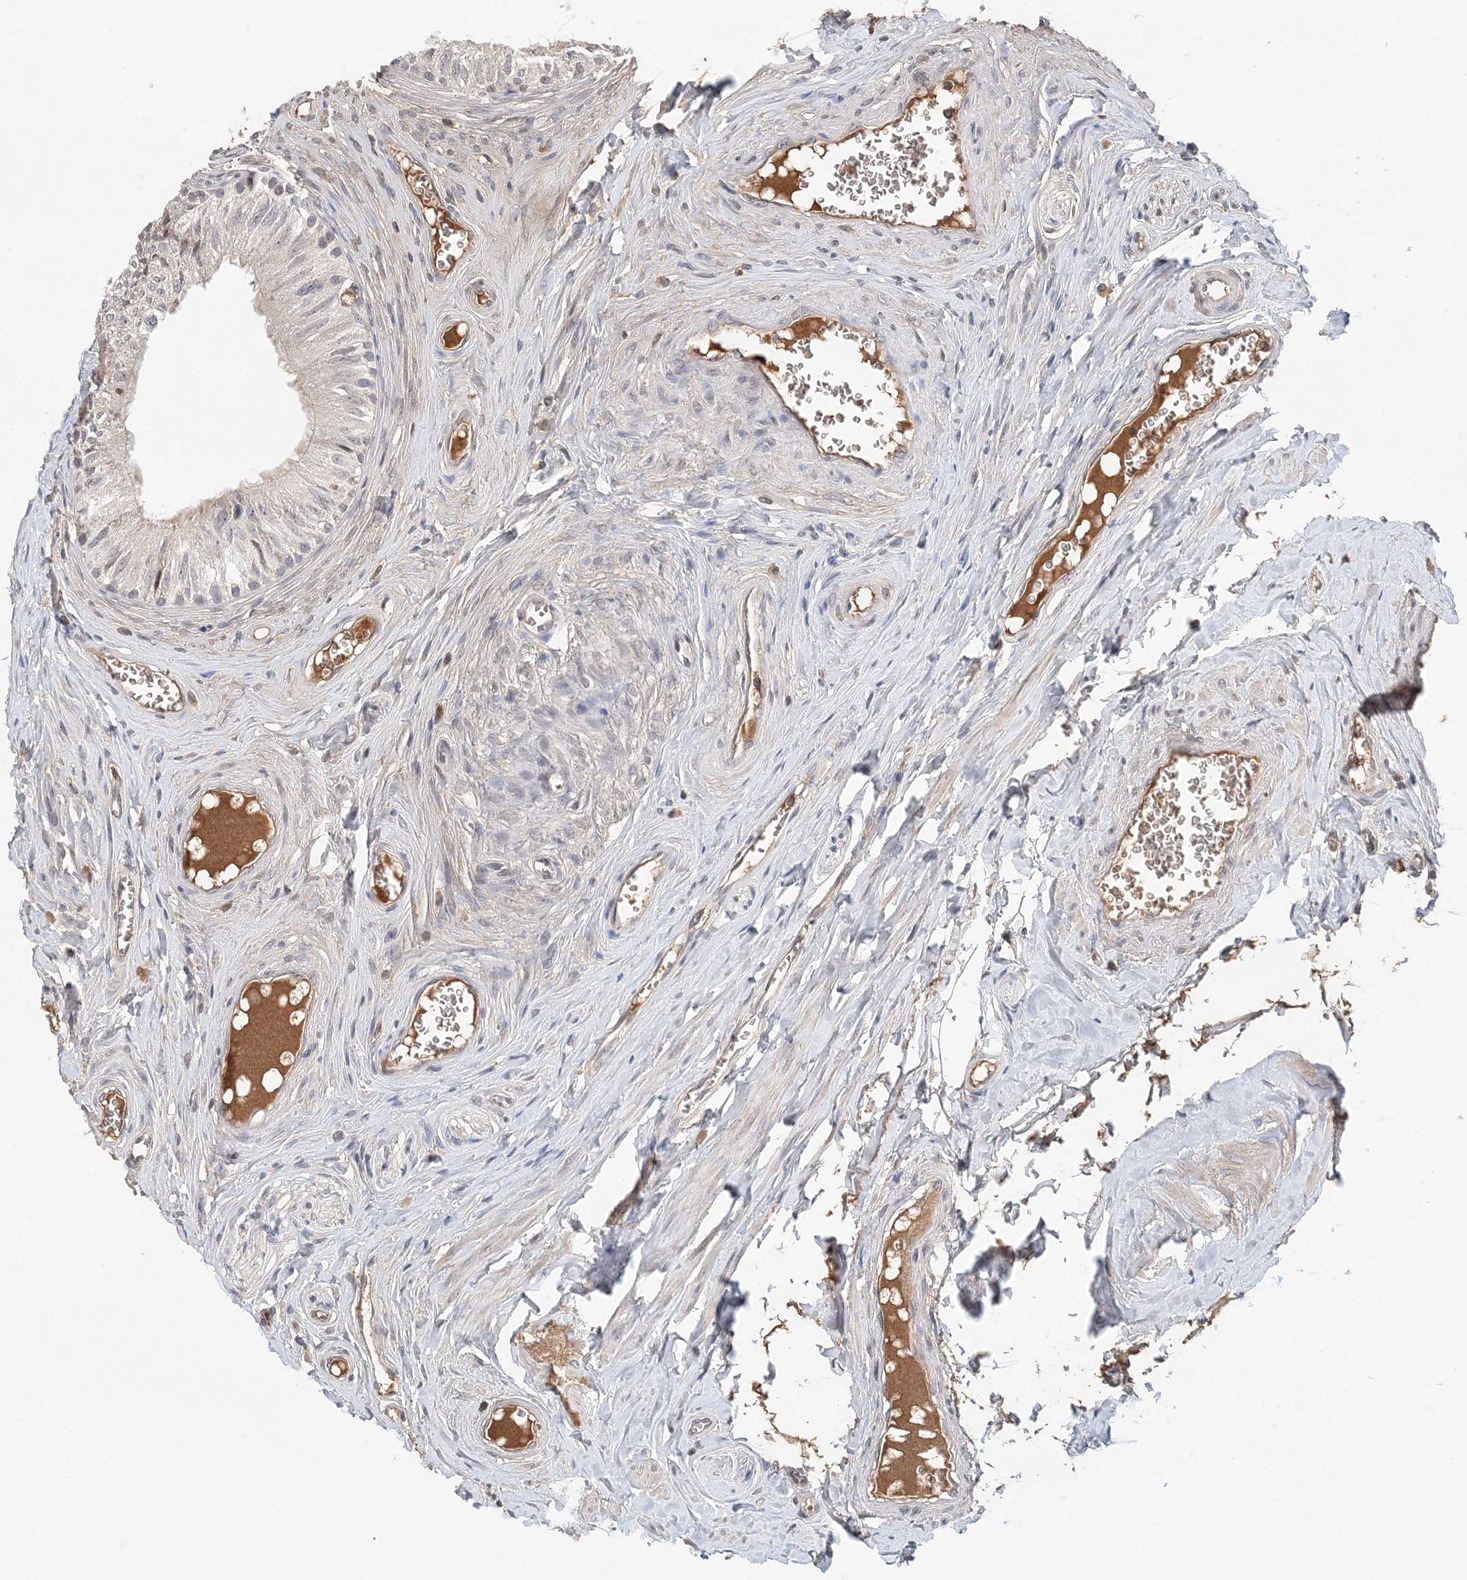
{"staining": {"intensity": "weak", "quantity": "25%-75%", "location": "cytoplasmic/membranous"}, "tissue": "epididymis", "cell_type": "Glandular cells", "image_type": "normal", "snomed": [{"axis": "morphology", "description": "Normal tissue, NOS"}, {"axis": "topography", "description": "Epididymis"}], "caption": "DAB immunohistochemical staining of benign epididymis shows weak cytoplasmic/membranous protein positivity in approximately 25%-75% of glandular cells.", "gene": "SYCP3", "patient": {"sex": "male", "age": 46}}